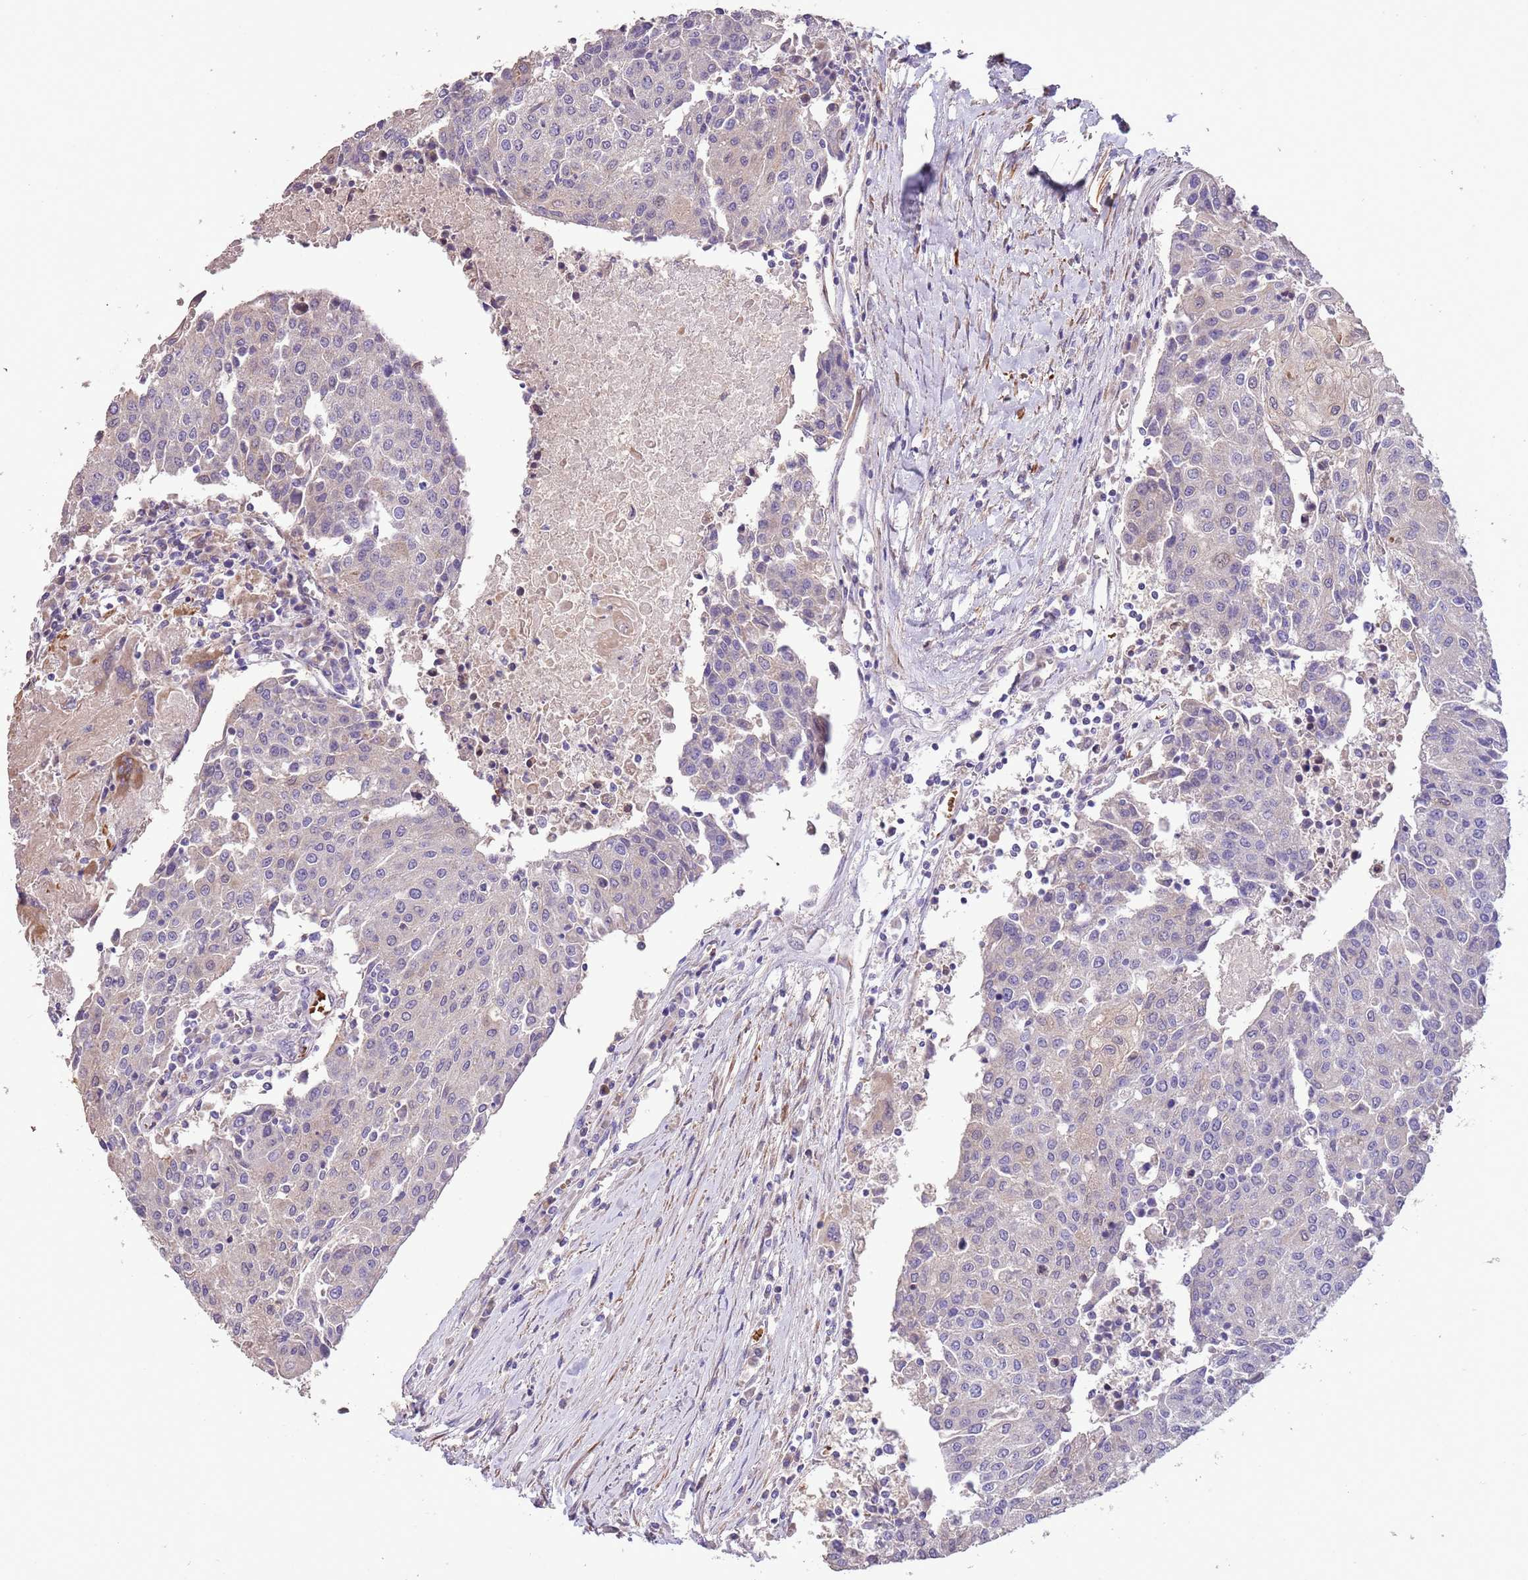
{"staining": {"intensity": "negative", "quantity": "none", "location": "none"}, "tissue": "urothelial cancer", "cell_type": "Tumor cells", "image_type": "cancer", "snomed": [{"axis": "morphology", "description": "Urothelial carcinoma, High grade"}, {"axis": "topography", "description": "Urinary bladder"}], "caption": "Photomicrograph shows no protein positivity in tumor cells of high-grade urothelial carcinoma tissue.", "gene": "PIGA", "patient": {"sex": "female", "age": 85}}